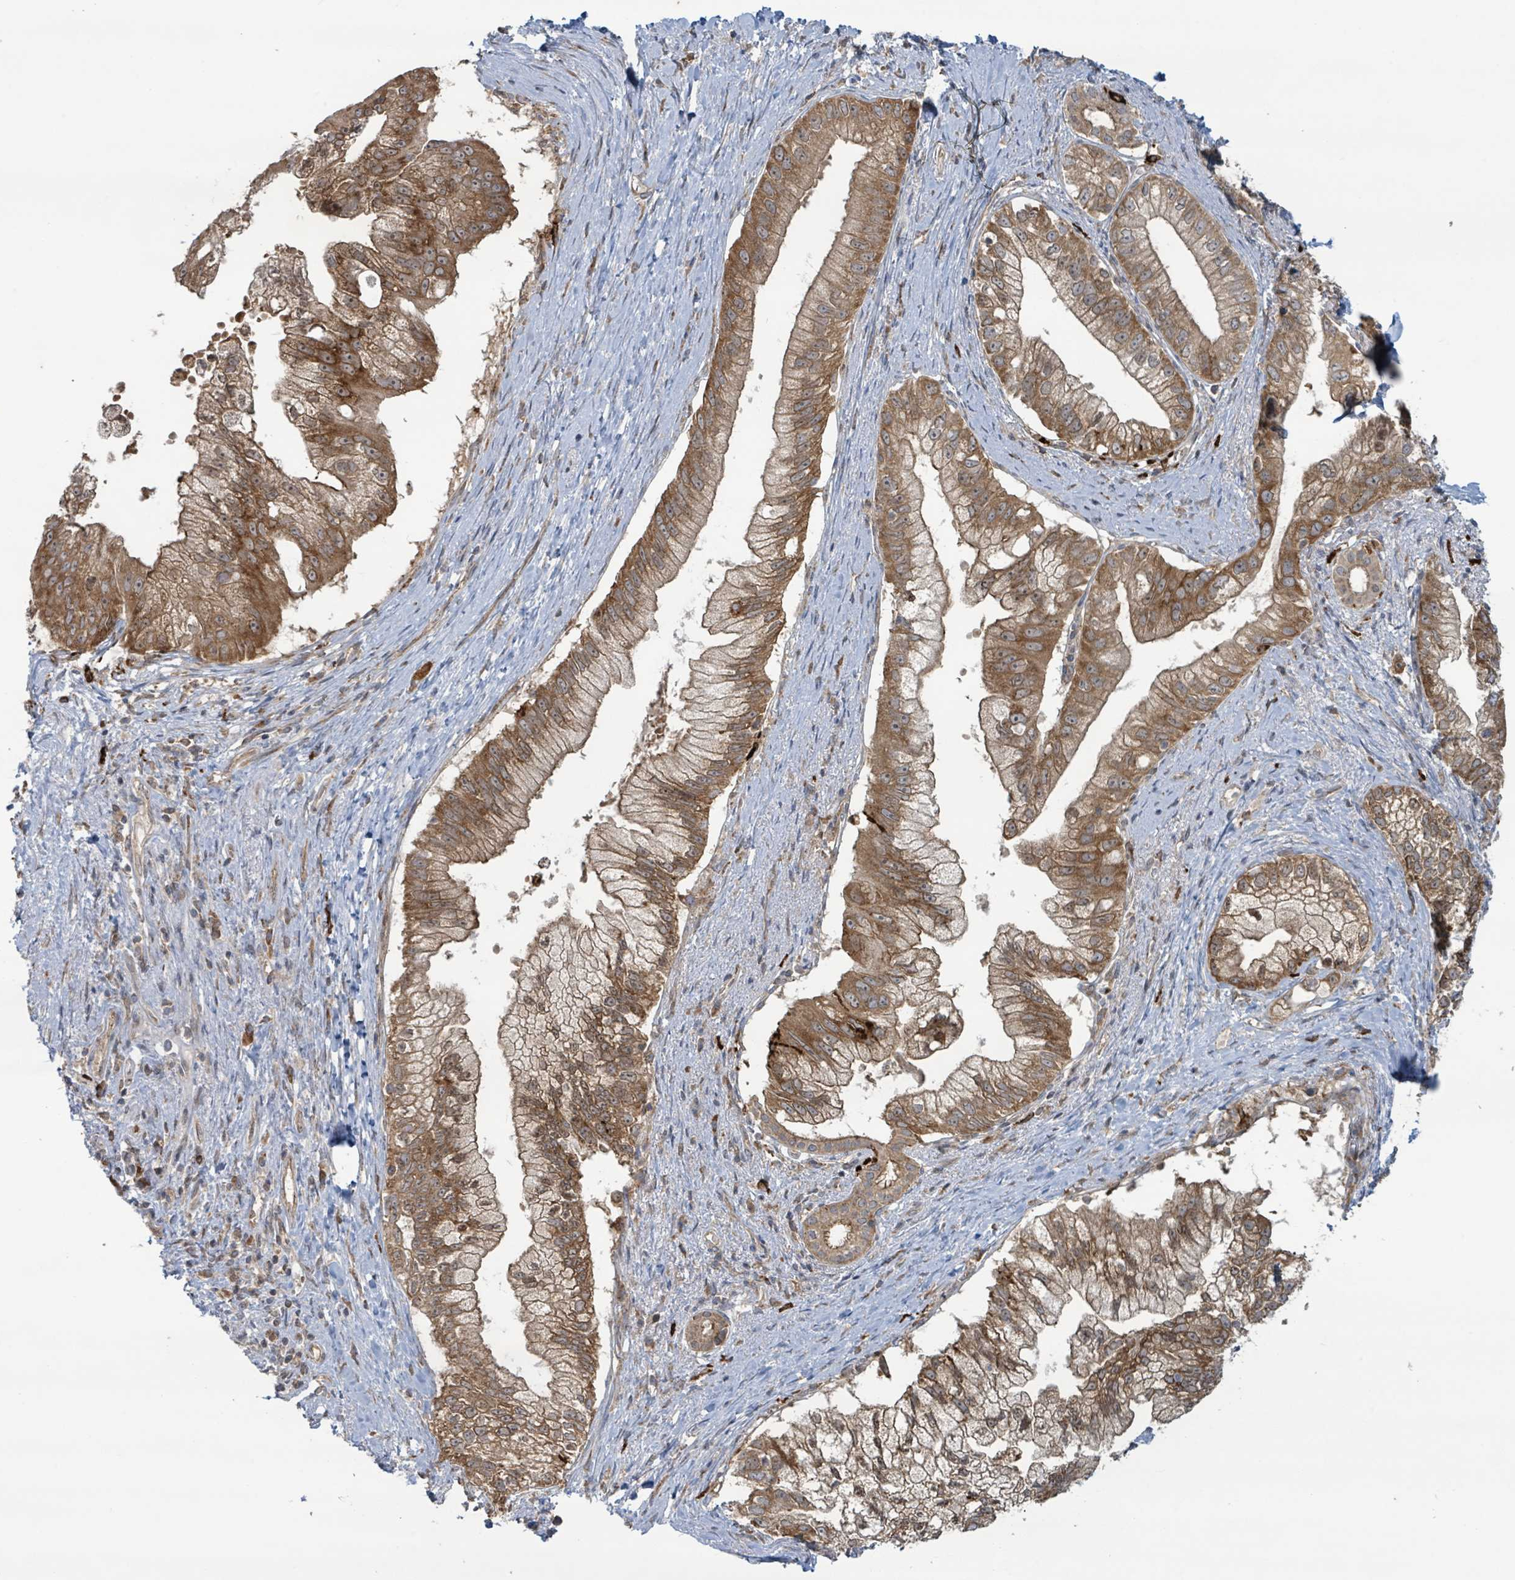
{"staining": {"intensity": "moderate", "quantity": ">75%", "location": "cytoplasmic/membranous"}, "tissue": "pancreatic cancer", "cell_type": "Tumor cells", "image_type": "cancer", "snomed": [{"axis": "morphology", "description": "Adenocarcinoma, NOS"}, {"axis": "topography", "description": "Pancreas"}], "caption": "Pancreatic cancer stained for a protein demonstrates moderate cytoplasmic/membranous positivity in tumor cells.", "gene": "OR51E1", "patient": {"sex": "male", "age": 70}}